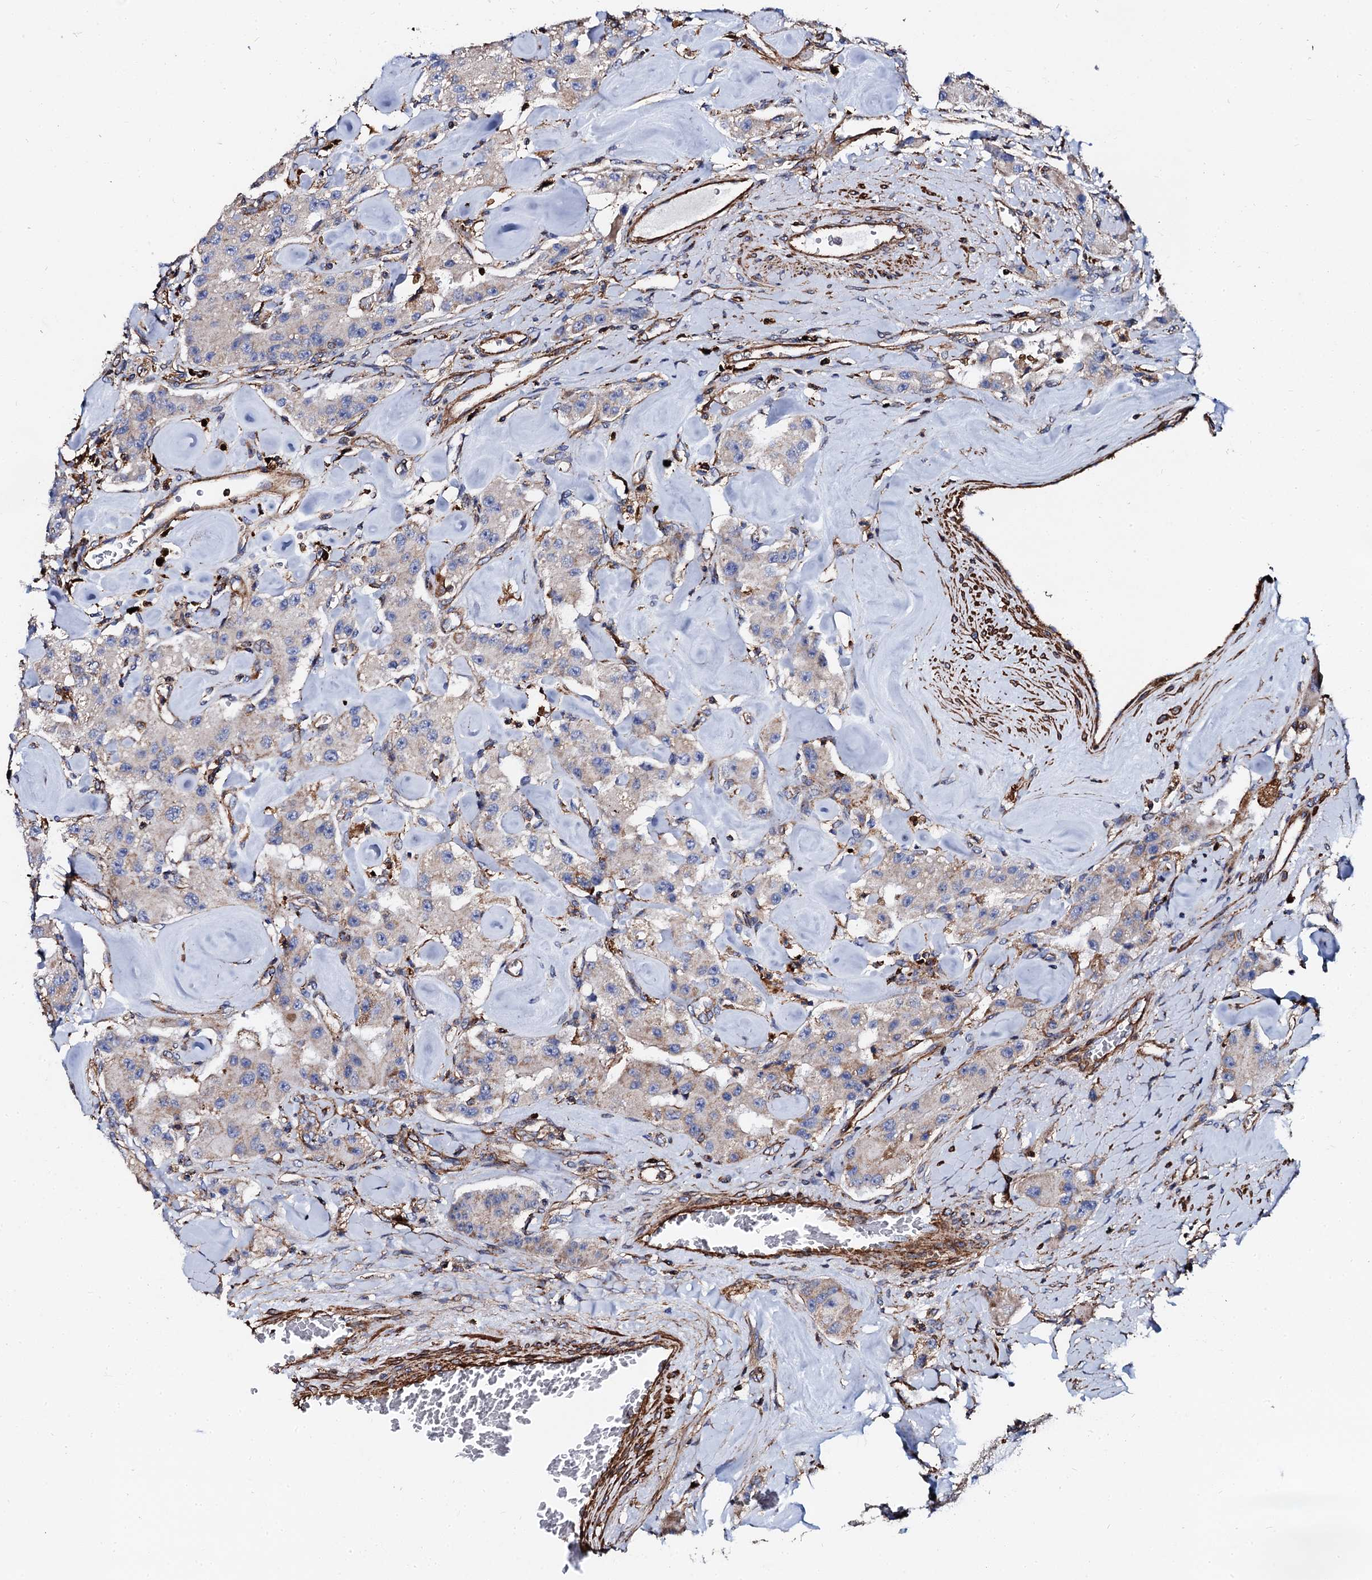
{"staining": {"intensity": "weak", "quantity": "<25%", "location": "cytoplasmic/membranous"}, "tissue": "carcinoid", "cell_type": "Tumor cells", "image_type": "cancer", "snomed": [{"axis": "morphology", "description": "Carcinoid, malignant, NOS"}, {"axis": "topography", "description": "Pancreas"}], "caption": "Immunohistochemistry (IHC) of malignant carcinoid displays no expression in tumor cells. (Brightfield microscopy of DAB (3,3'-diaminobenzidine) immunohistochemistry (IHC) at high magnification).", "gene": "INTS10", "patient": {"sex": "male", "age": 41}}